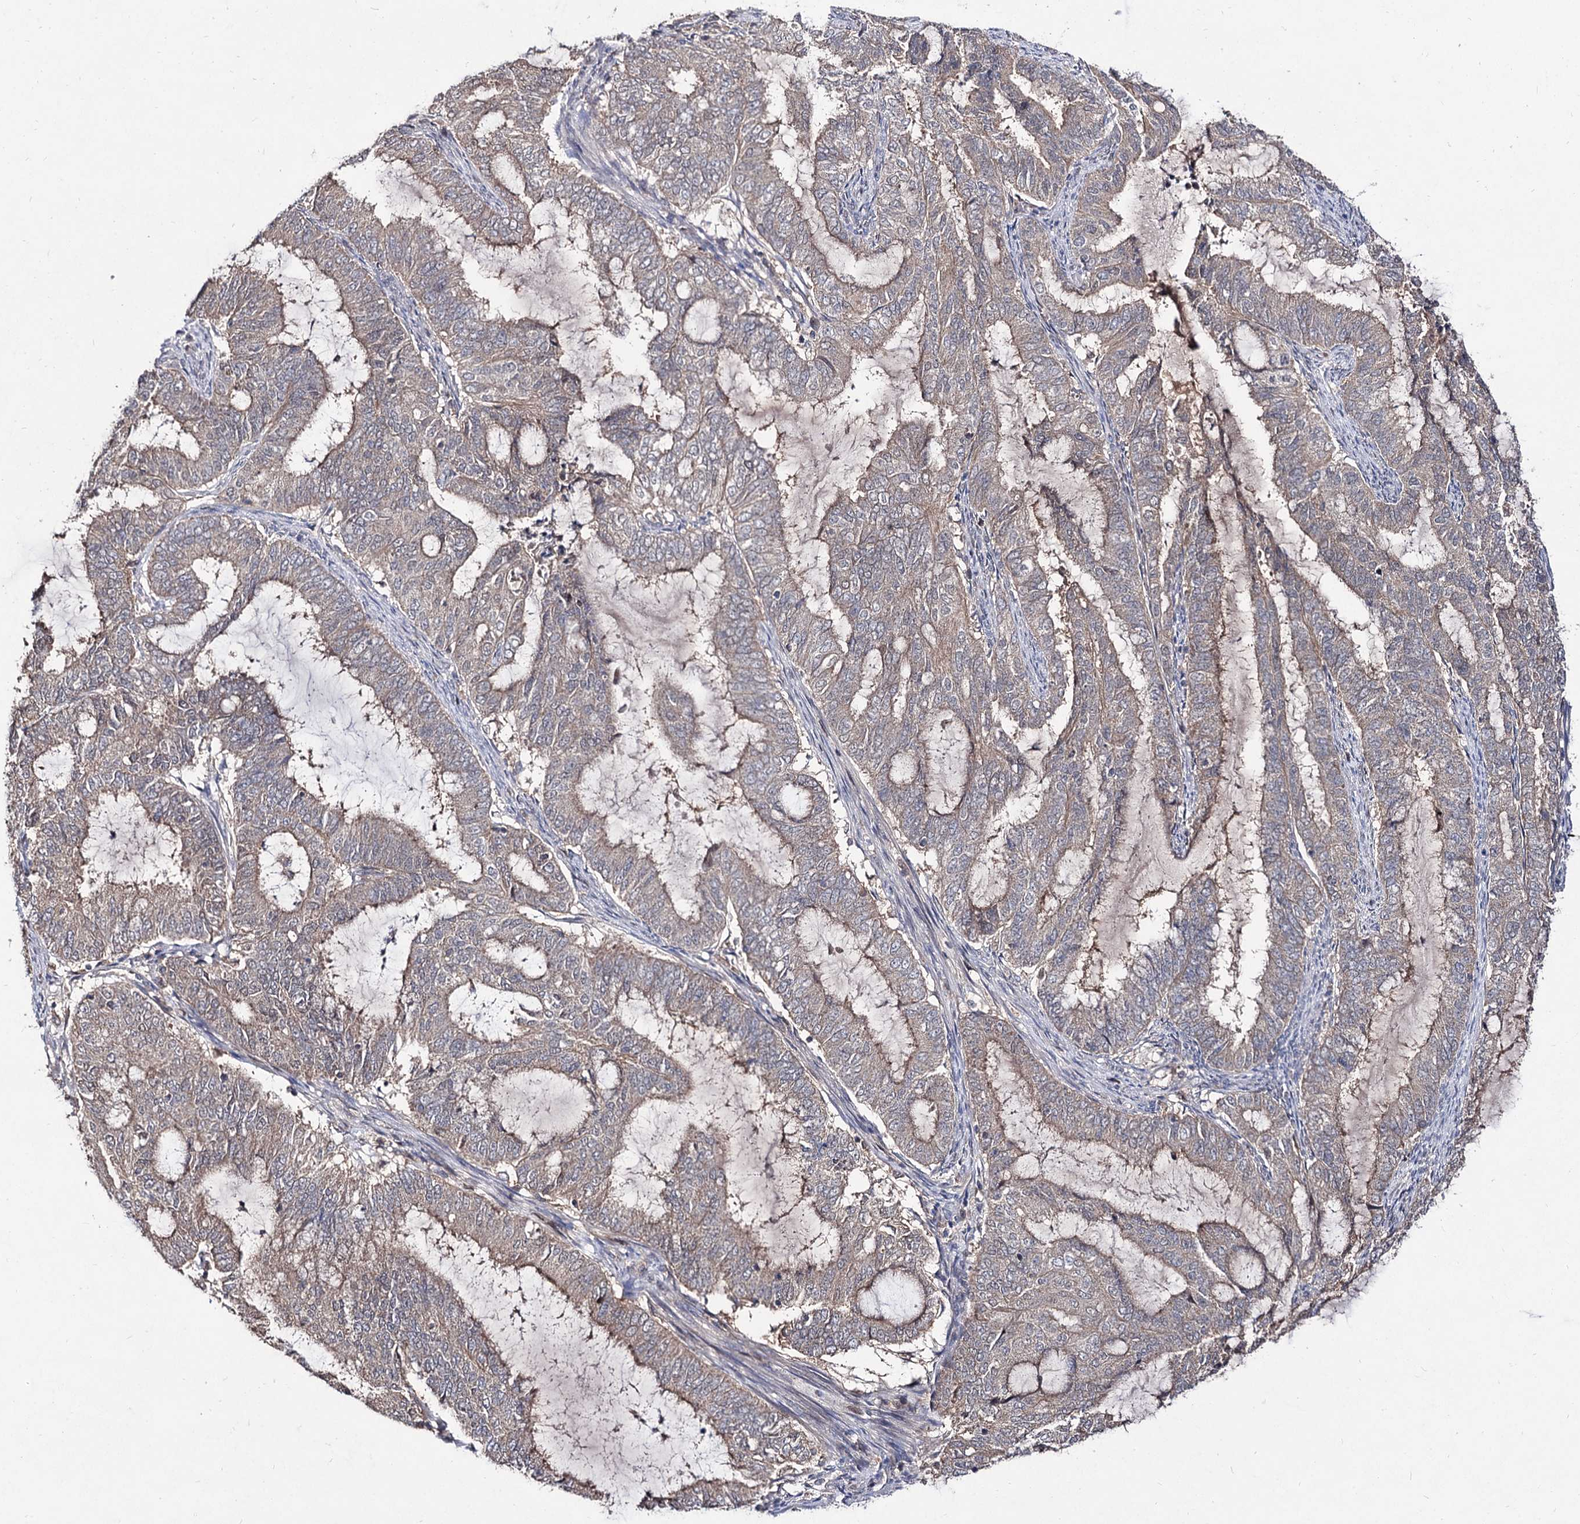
{"staining": {"intensity": "negative", "quantity": "none", "location": "none"}, "tissue": "endometrial cancer", "cell_type": "Tumor cells", "image_type": "cancer", "snomed": [{"axis": "morphology", "description": "Adenocarcinoma, NOS"}, {"axis": "topography", "description": "Endometrium"}], "caption": "Immunohistochemistry of endometrial cancer (adenocarcinoma) exhibits no expression in tumor cells. (Immunohistochemistry, brightfield microscopy, high magnification).", "gene": "ACTR6", "patient": {"sex": "female", "age": 51}}